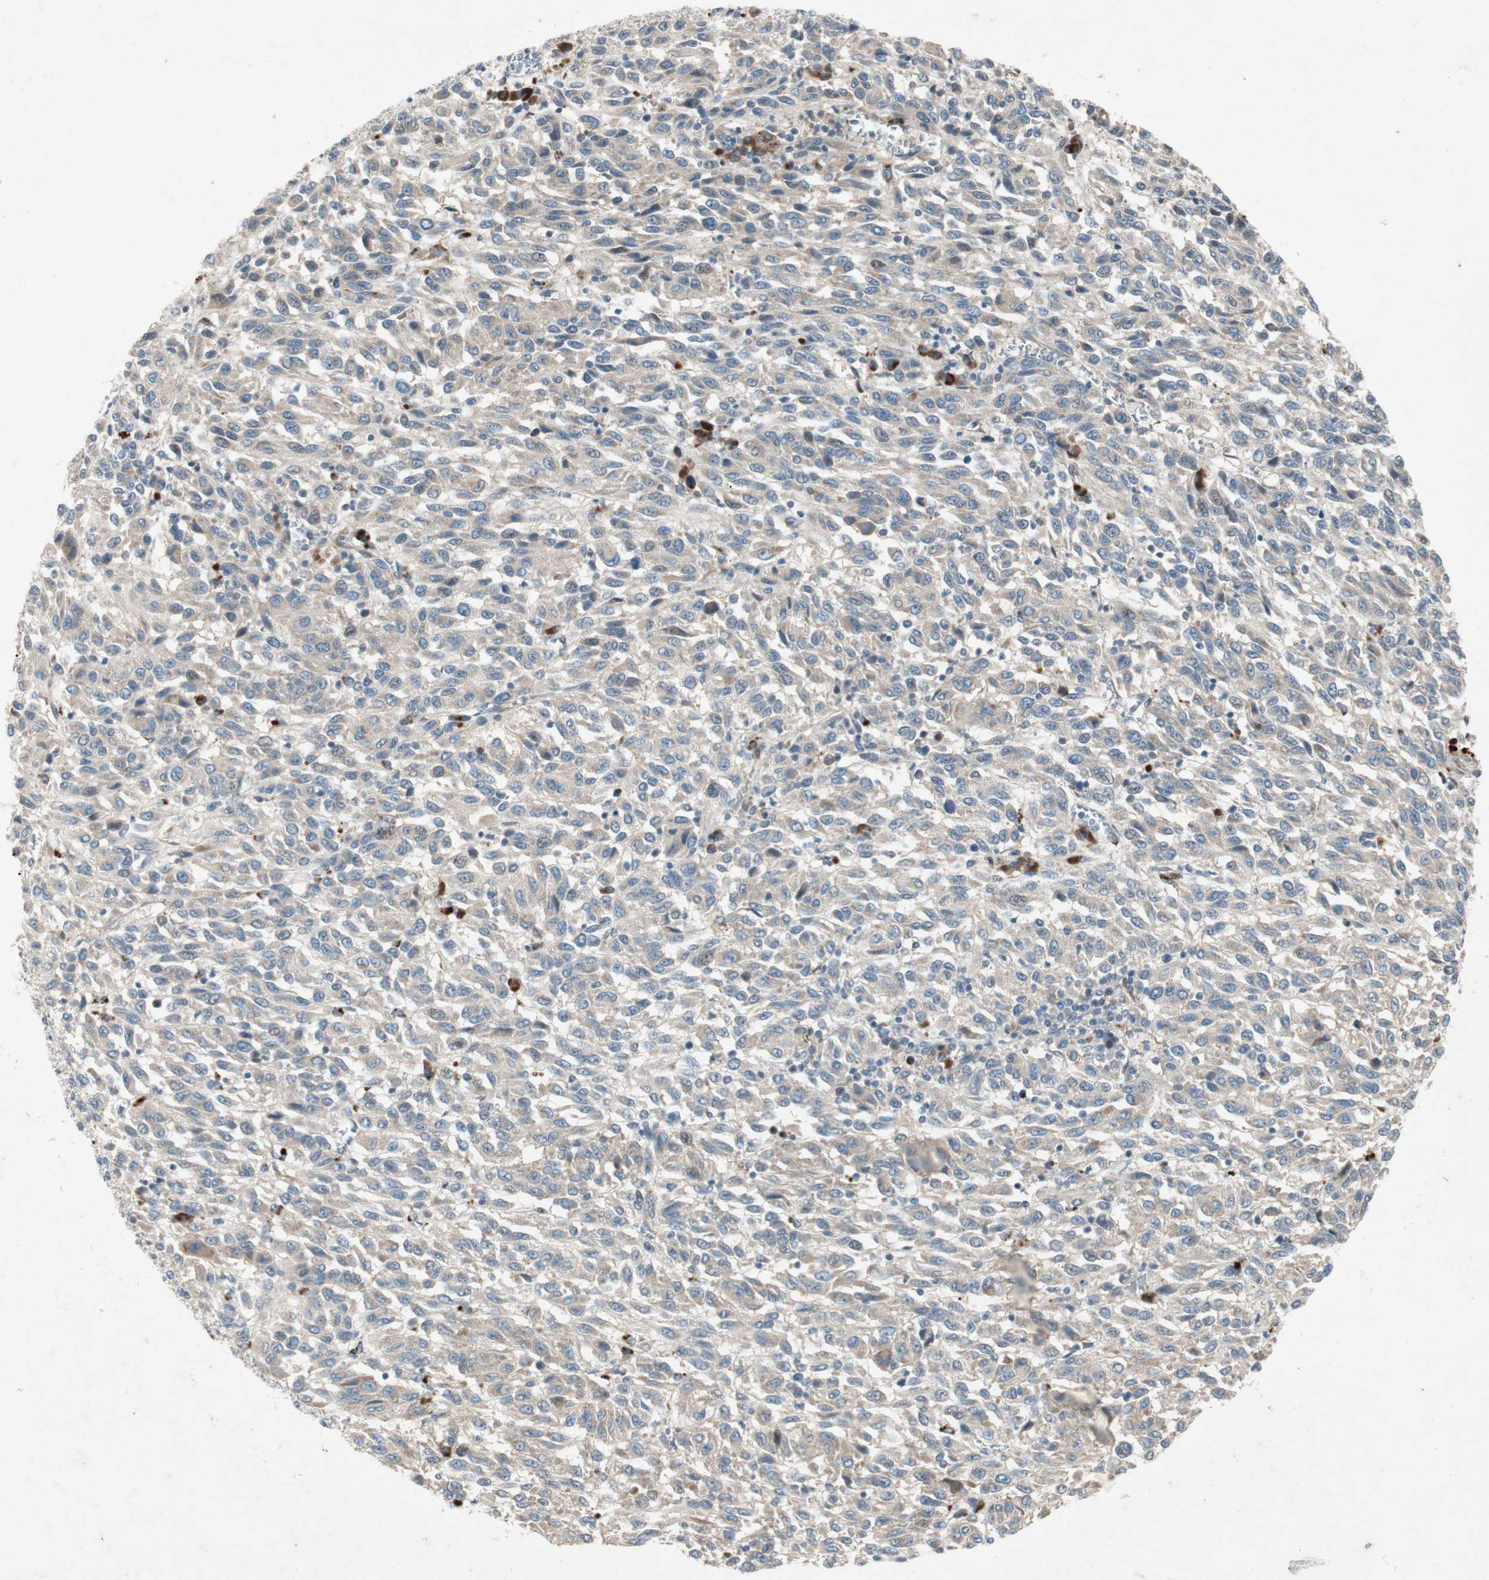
{"staining": {"intensity": "weak", "quantity": ">75%", "location": "cytoplasmic/membranous"}, "tissue": "melanoma", "cell_type": "Tumor cells", "image_type": "cancer", "snomed": [{"axis": "morphology", "description": "Malignant melanoma, Metastatic site"}, {"axis": "topography", "description": "Lung"}], "caption": "This is a histology image of immunohistochemistry (IHC) staining of malignant melanoma (metastatic site), which shows weak expression in the cytoplasmic/membranous of tumor cells.", "gene": "APOO", "patient": {"sex": "male", "age": 64}}